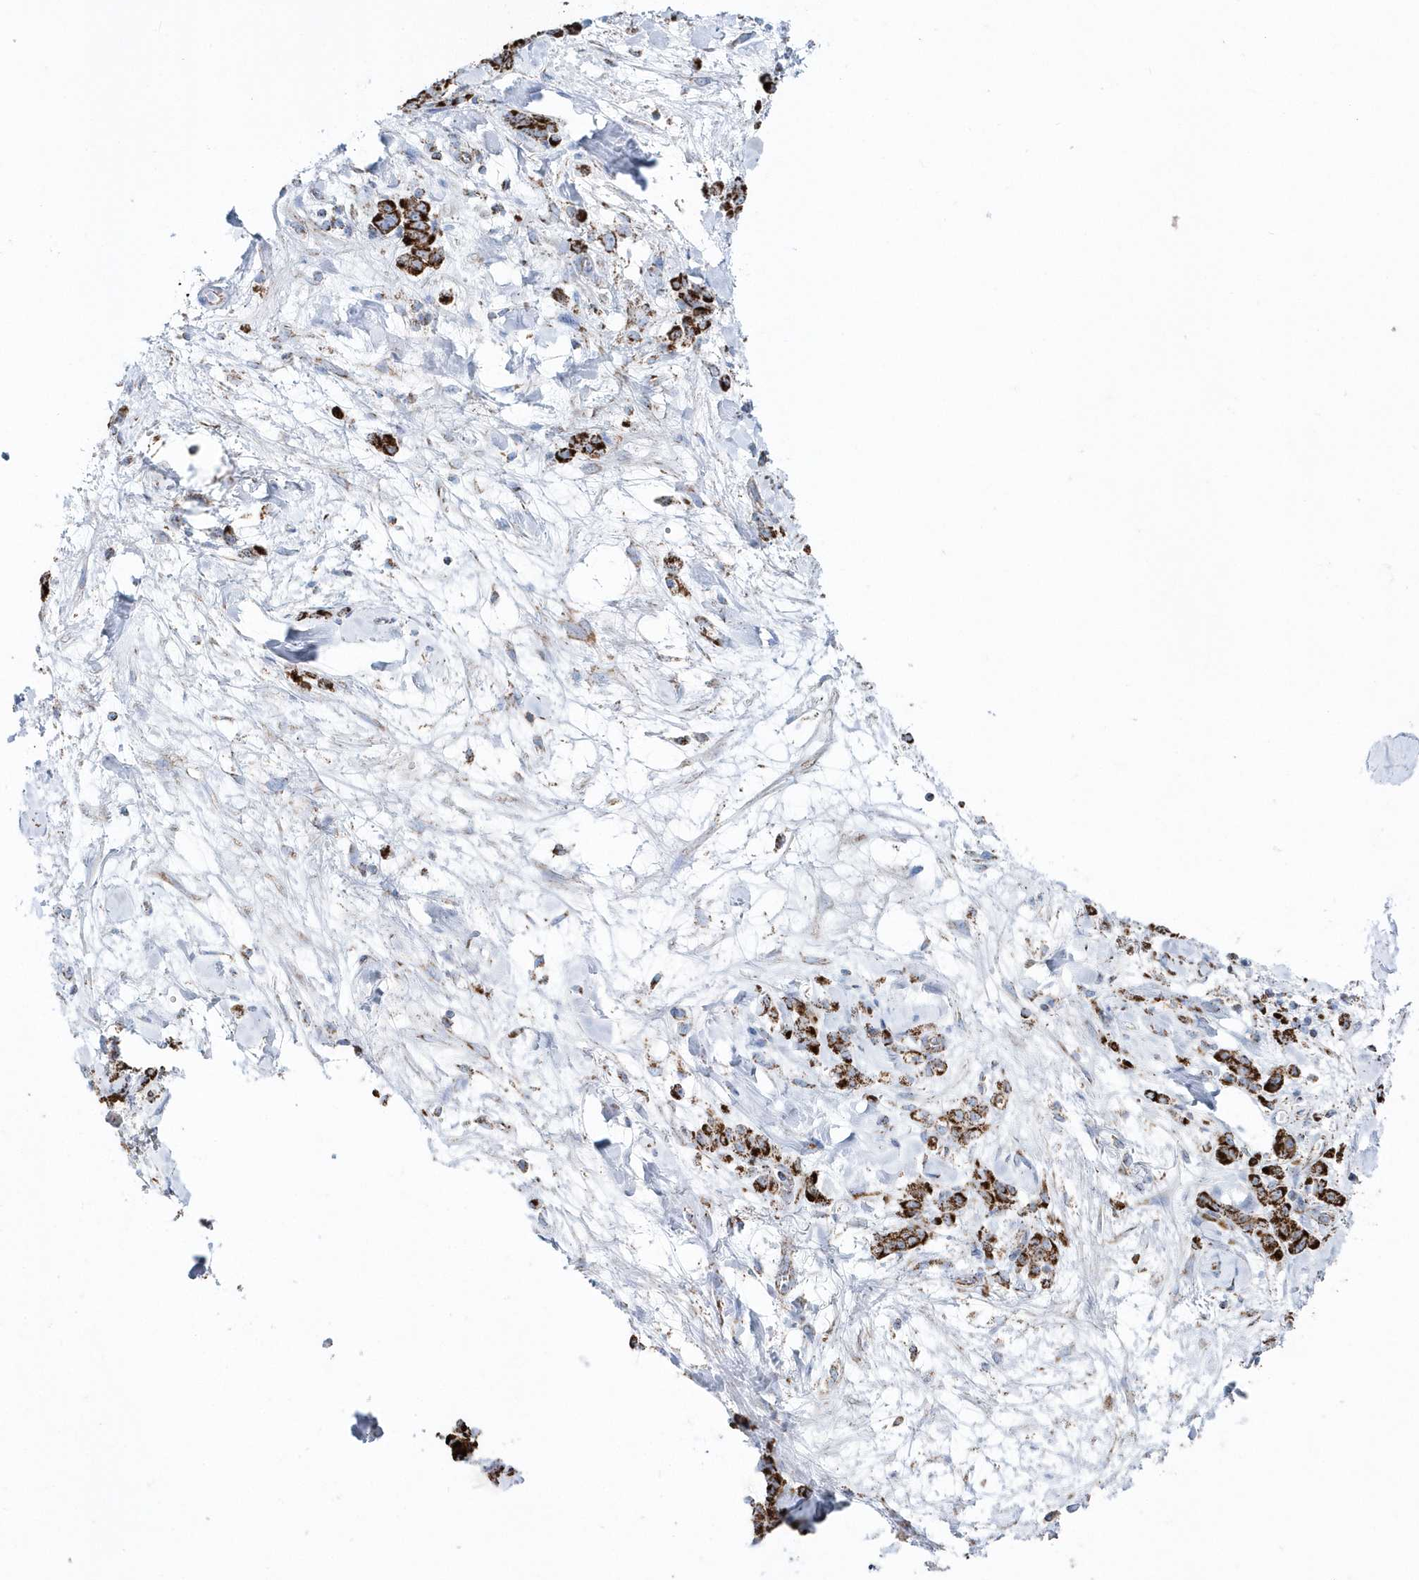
{"staining": {"intensity": "strong", "quantity": ">75%", "location": "cytoplasmic/membranous"}, "tissue": "stomach cancer", "cell_type": "Tumor cells", "image_type": "cancer", "snomed": [{"axis": "morphology", "description": "Normal tissue, NOS"}, {"axis": "morphology", "description": "Adenocarcinoma, NOS"}, {"axis": "topography", "description": "Stomach"}], "caption": "Adenocarcinoma (stomach) stained for a protein (brown) demonstrates strong cytoplasmic/membranous positive staining in approximately >75% of tumor cells.", "gene": "TMCO6", "patient": {"sex": "male", "age": 82}}